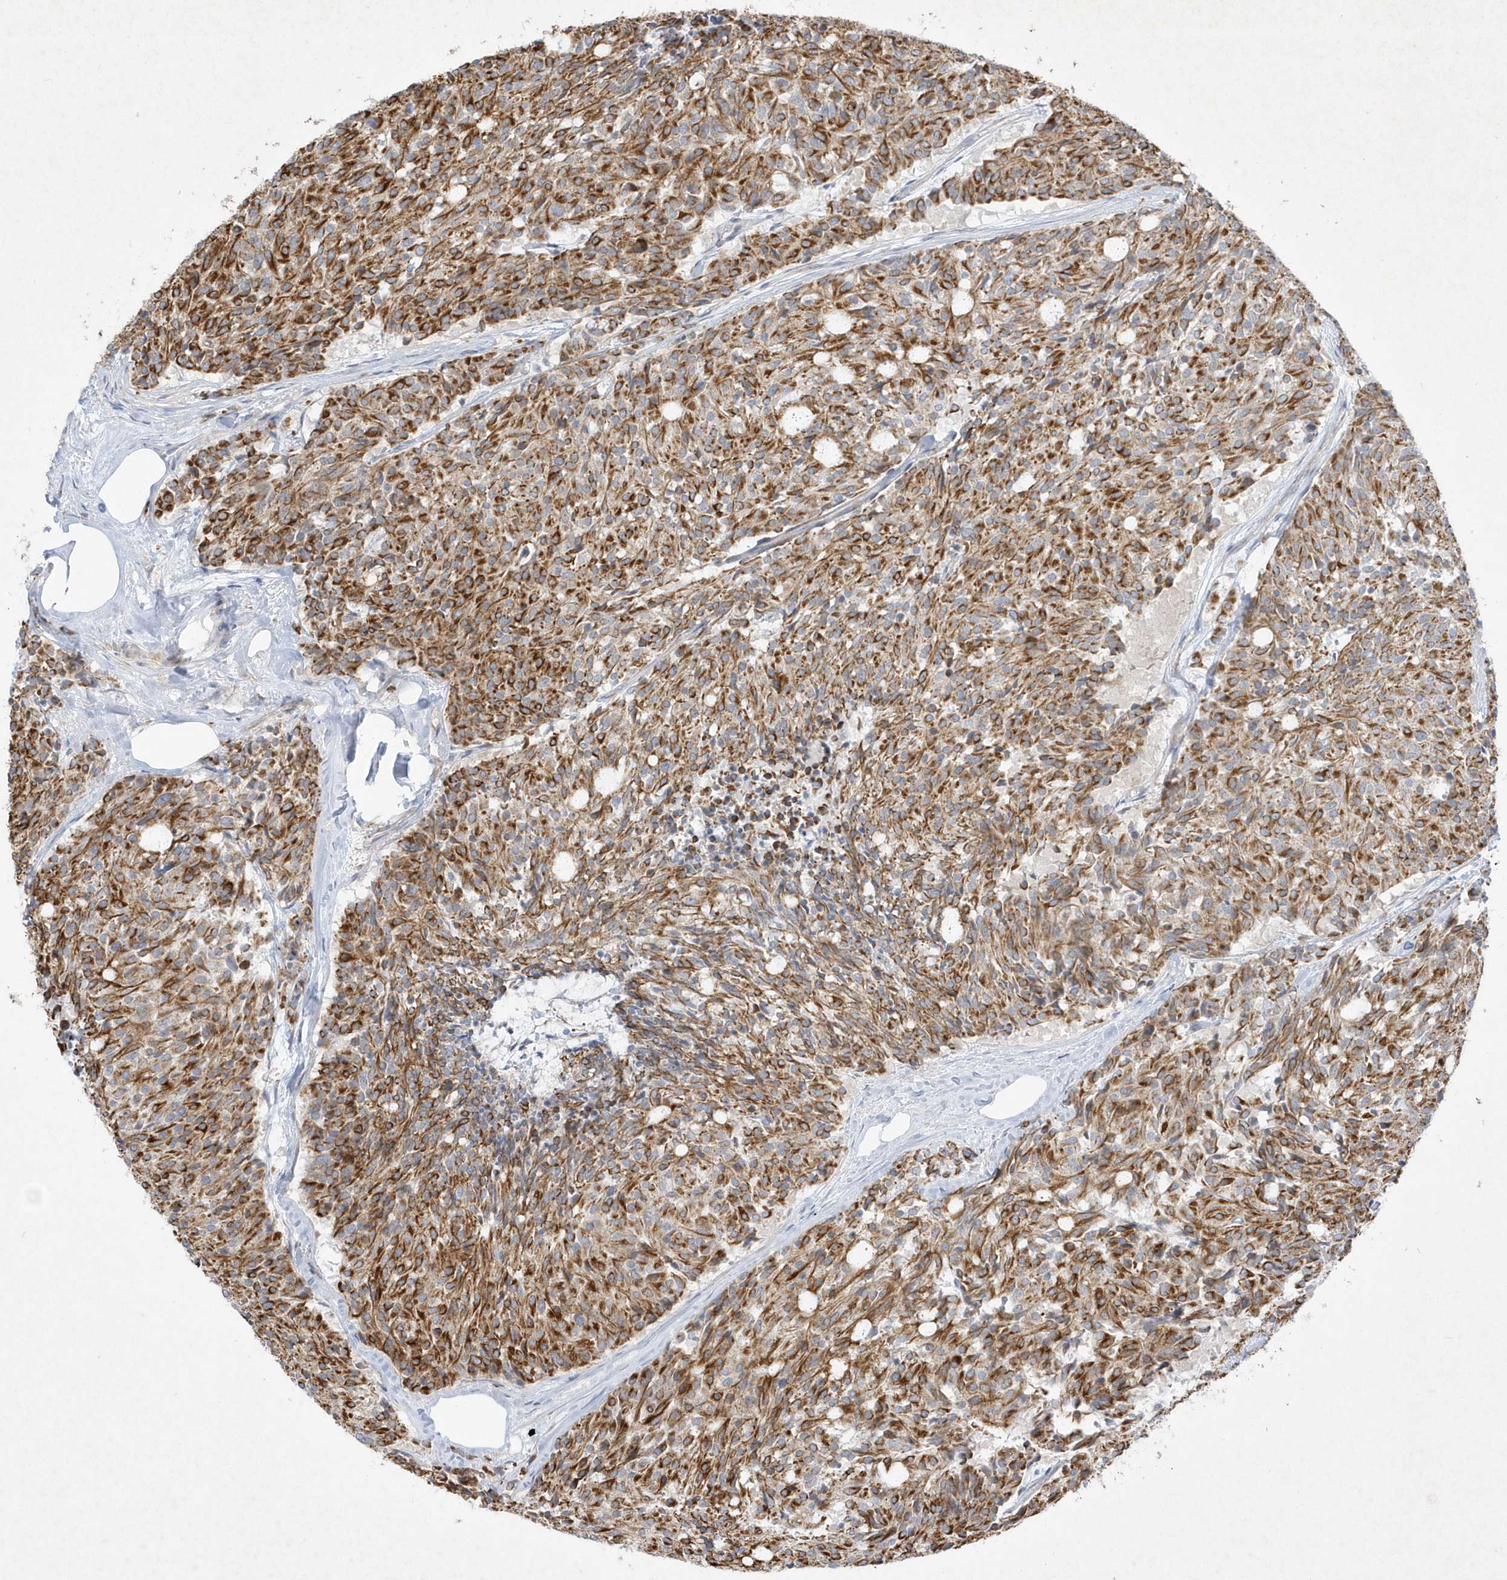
{"staining": {"intensity": "moderate", "quantity": ">75%", "location": "cytoplasmic/membranous"}, "tissue": "carcinoid", "cell_type": "Tumor cells", "image_type": "cancer", "snomed": [{"axis": "morphology", "description": "Carcinoid, malignant, NOS"}, {"axis": "topography", "description": "Pancreas"}], "caption": "This photomicrograph reveals carcinoid stained with IHC to label a protein in brown. The cytoplasmic/membranous of tumor cells show moderate positivity for the protein. Nuclei are counter-stained blue.", "gene": "LARS1", "patient": {"sex": "female", "age": 54}}